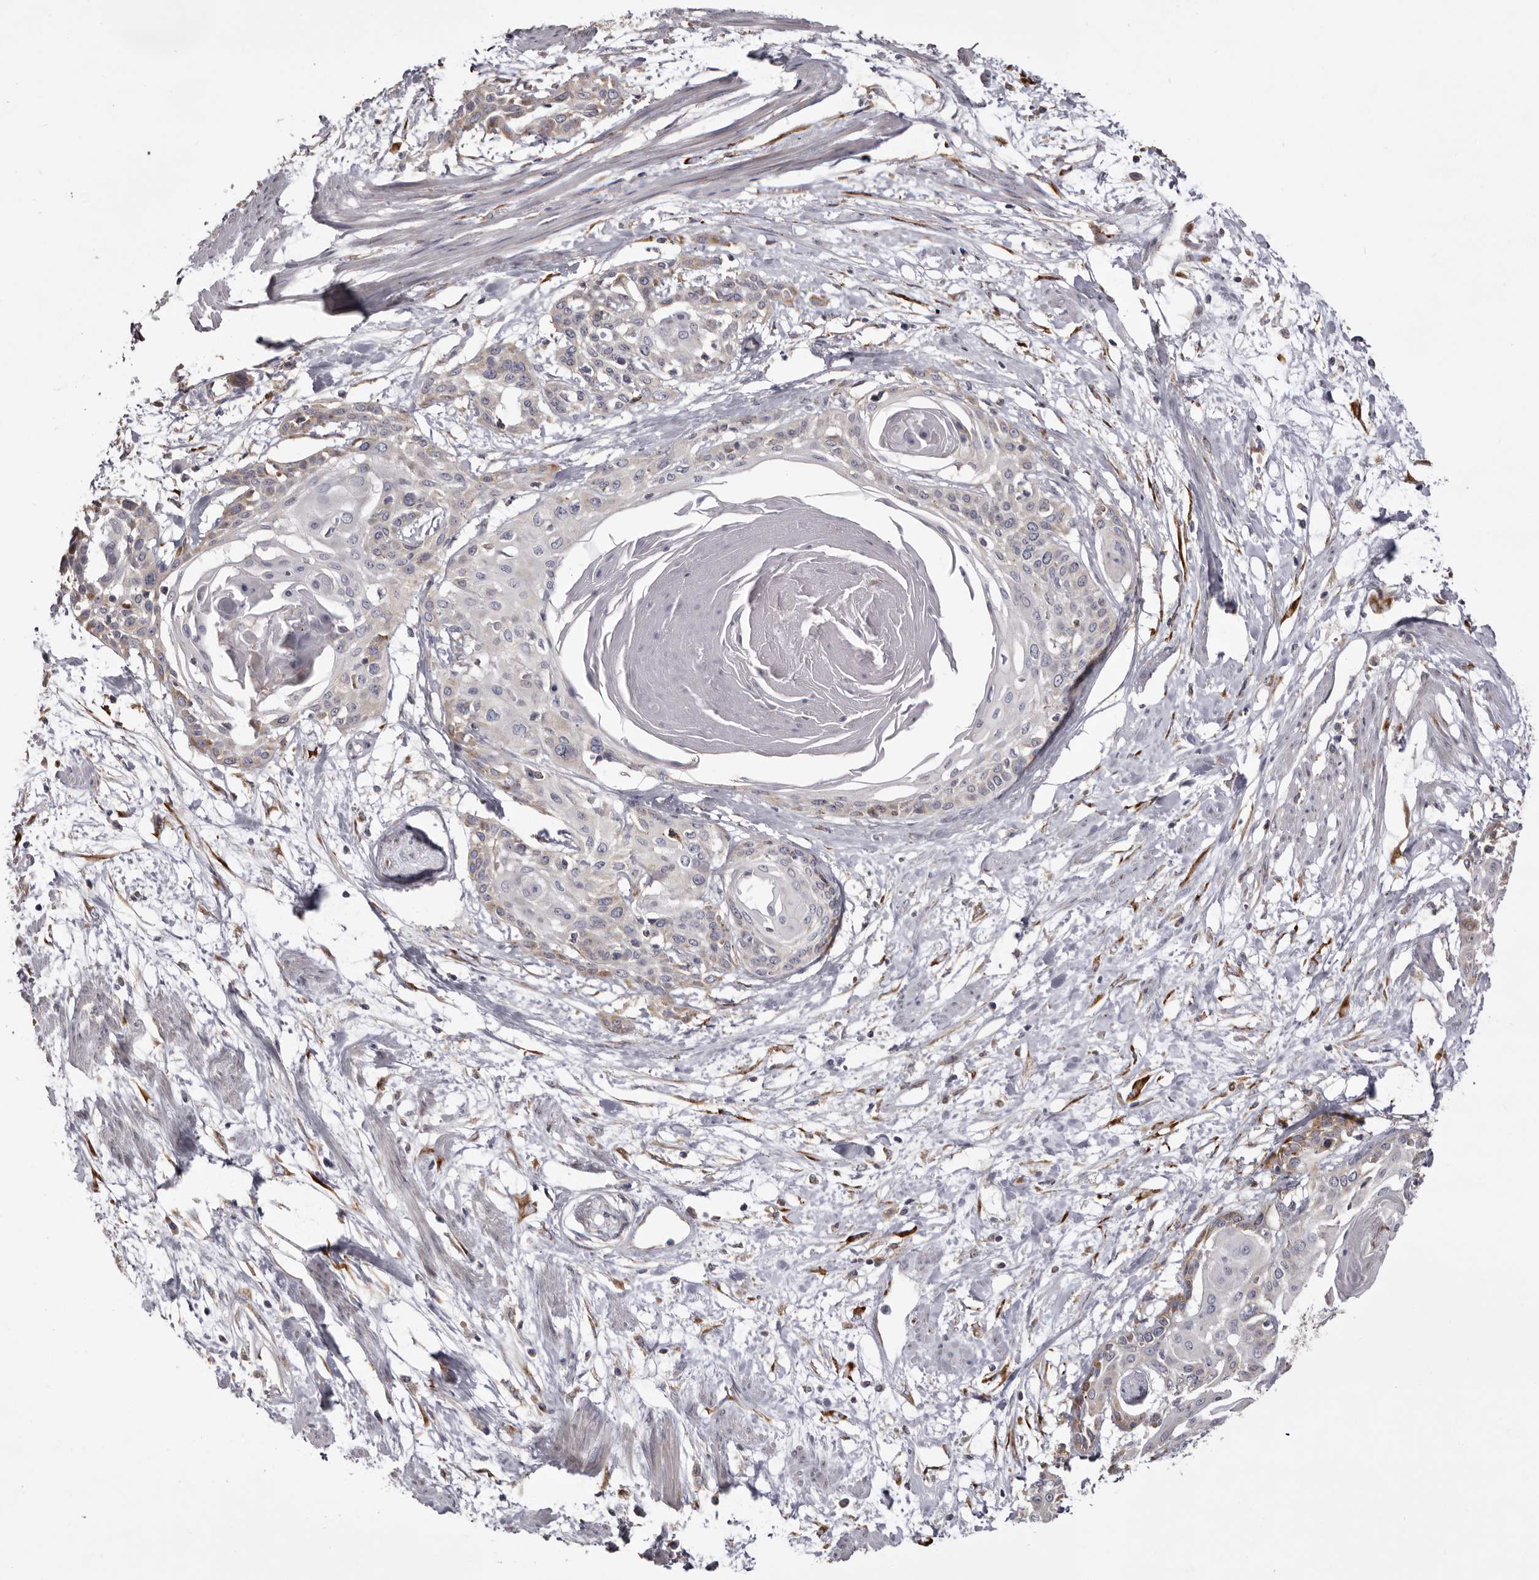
{"staining": {"intensity": "weak", "quantity": "<25%", "location": "cytoplasmic/membranous"}, "tissue": "cervical cancer", "cell_type": "Tumor cells", "image_type": "cancer", "snomed": [{"axis": "morphology", "description": "Squamous cell carcinoma, NOS"}, {"axis": "topography", "description": "Cervix"}], "caption": "Histopathology image shows no significant protein staining in tumor cells of cervical cancer.", "gene": "PIGX", "patient": {"sex": "female", "age": 57}}